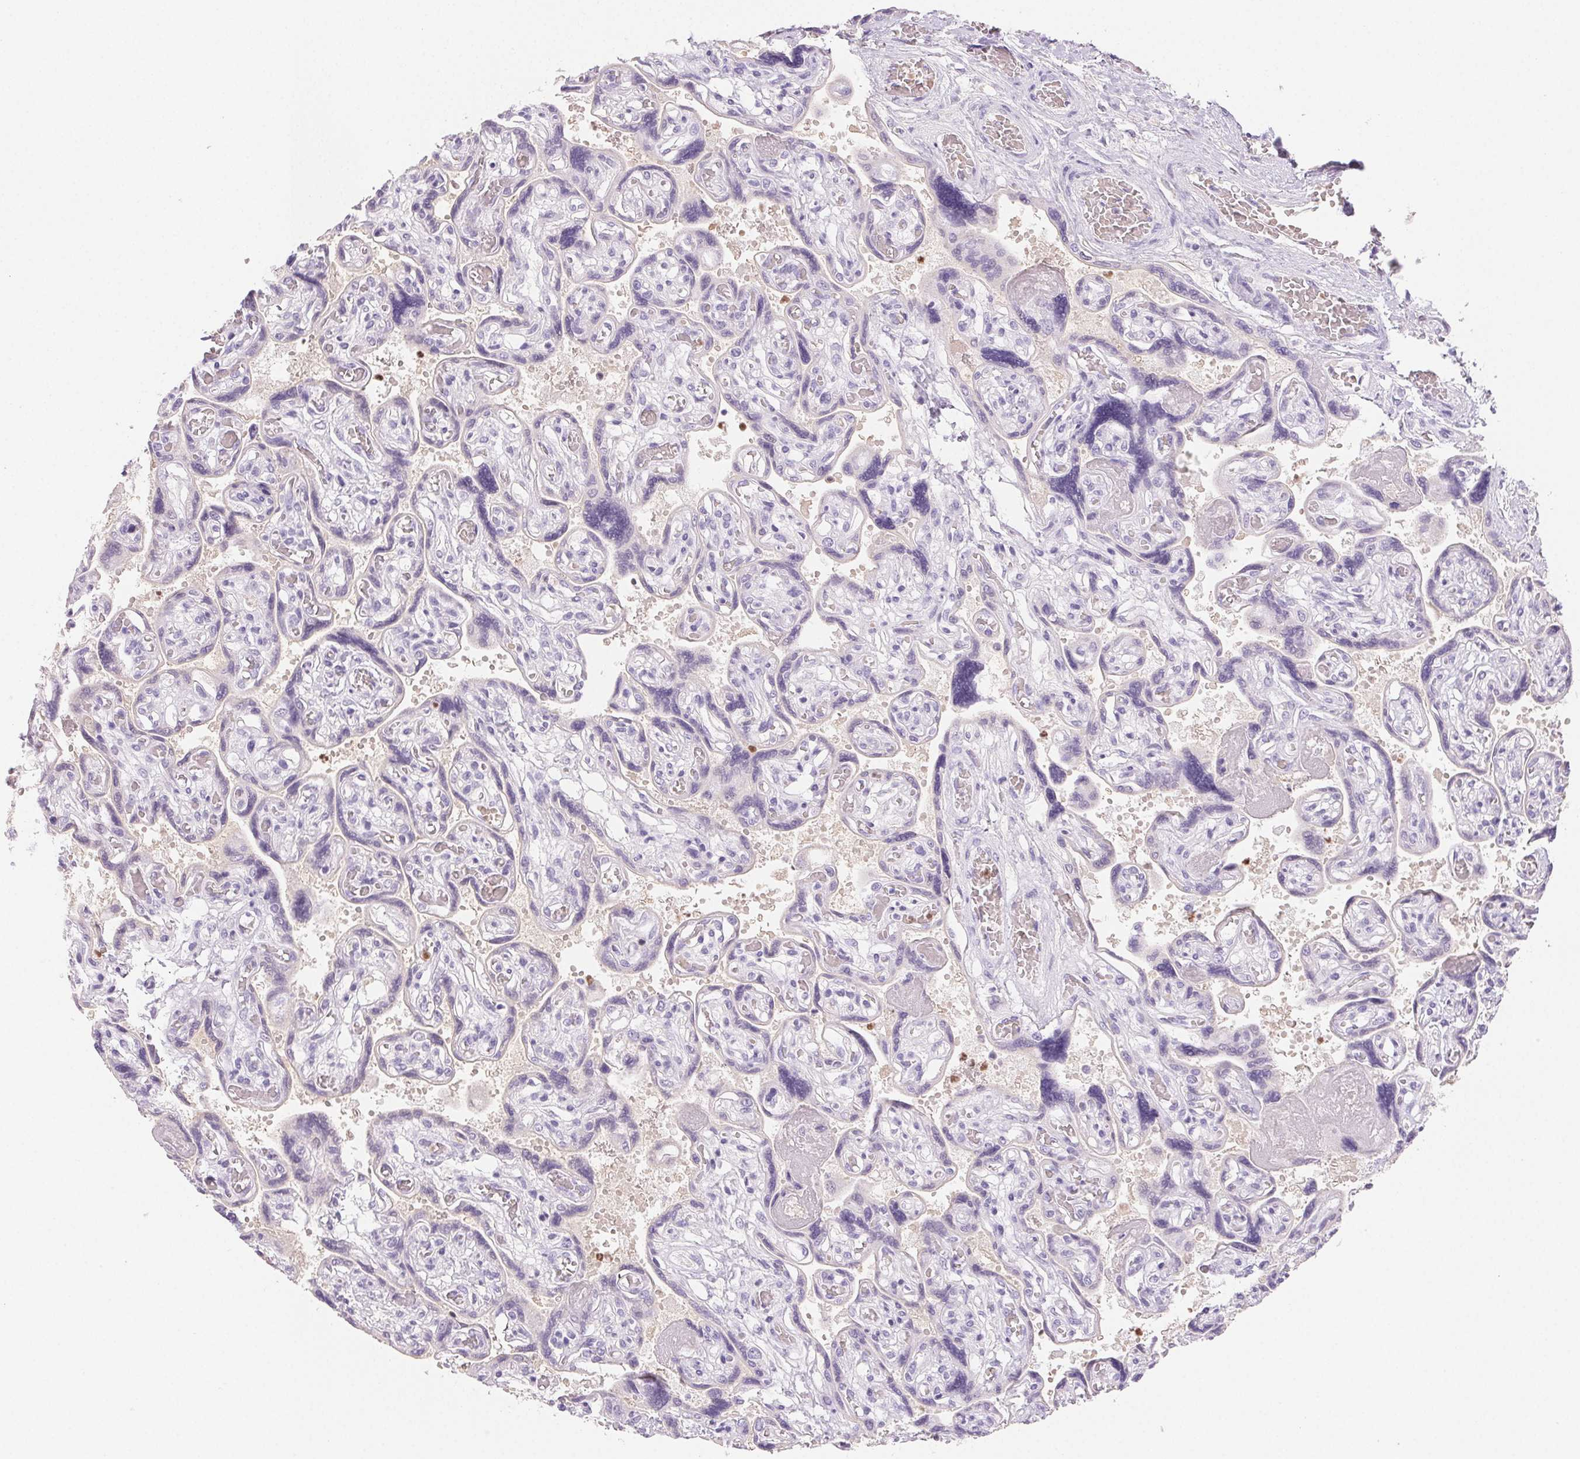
{"staining": {"intensity": "negative", "quantity": "none", "location": "none"}, "tissue": "placenta", "cell_type": "Decidual cells", "image_type": "normal", "snomed": [{"axis": "morphology", "description": "Normal tissue, NOS"}, {"axis": "topography", "description": "Placenta"}], "caption": "The photomicrograph reveals no significant positivity in decidual cells of placenta. (Stains: DAB IHC with hematoxylin counter stain, Microscopy: brightfield microscopy at high magnification).", "gene": "PADI4", "patient": {"sex": "female", "age": 32}}